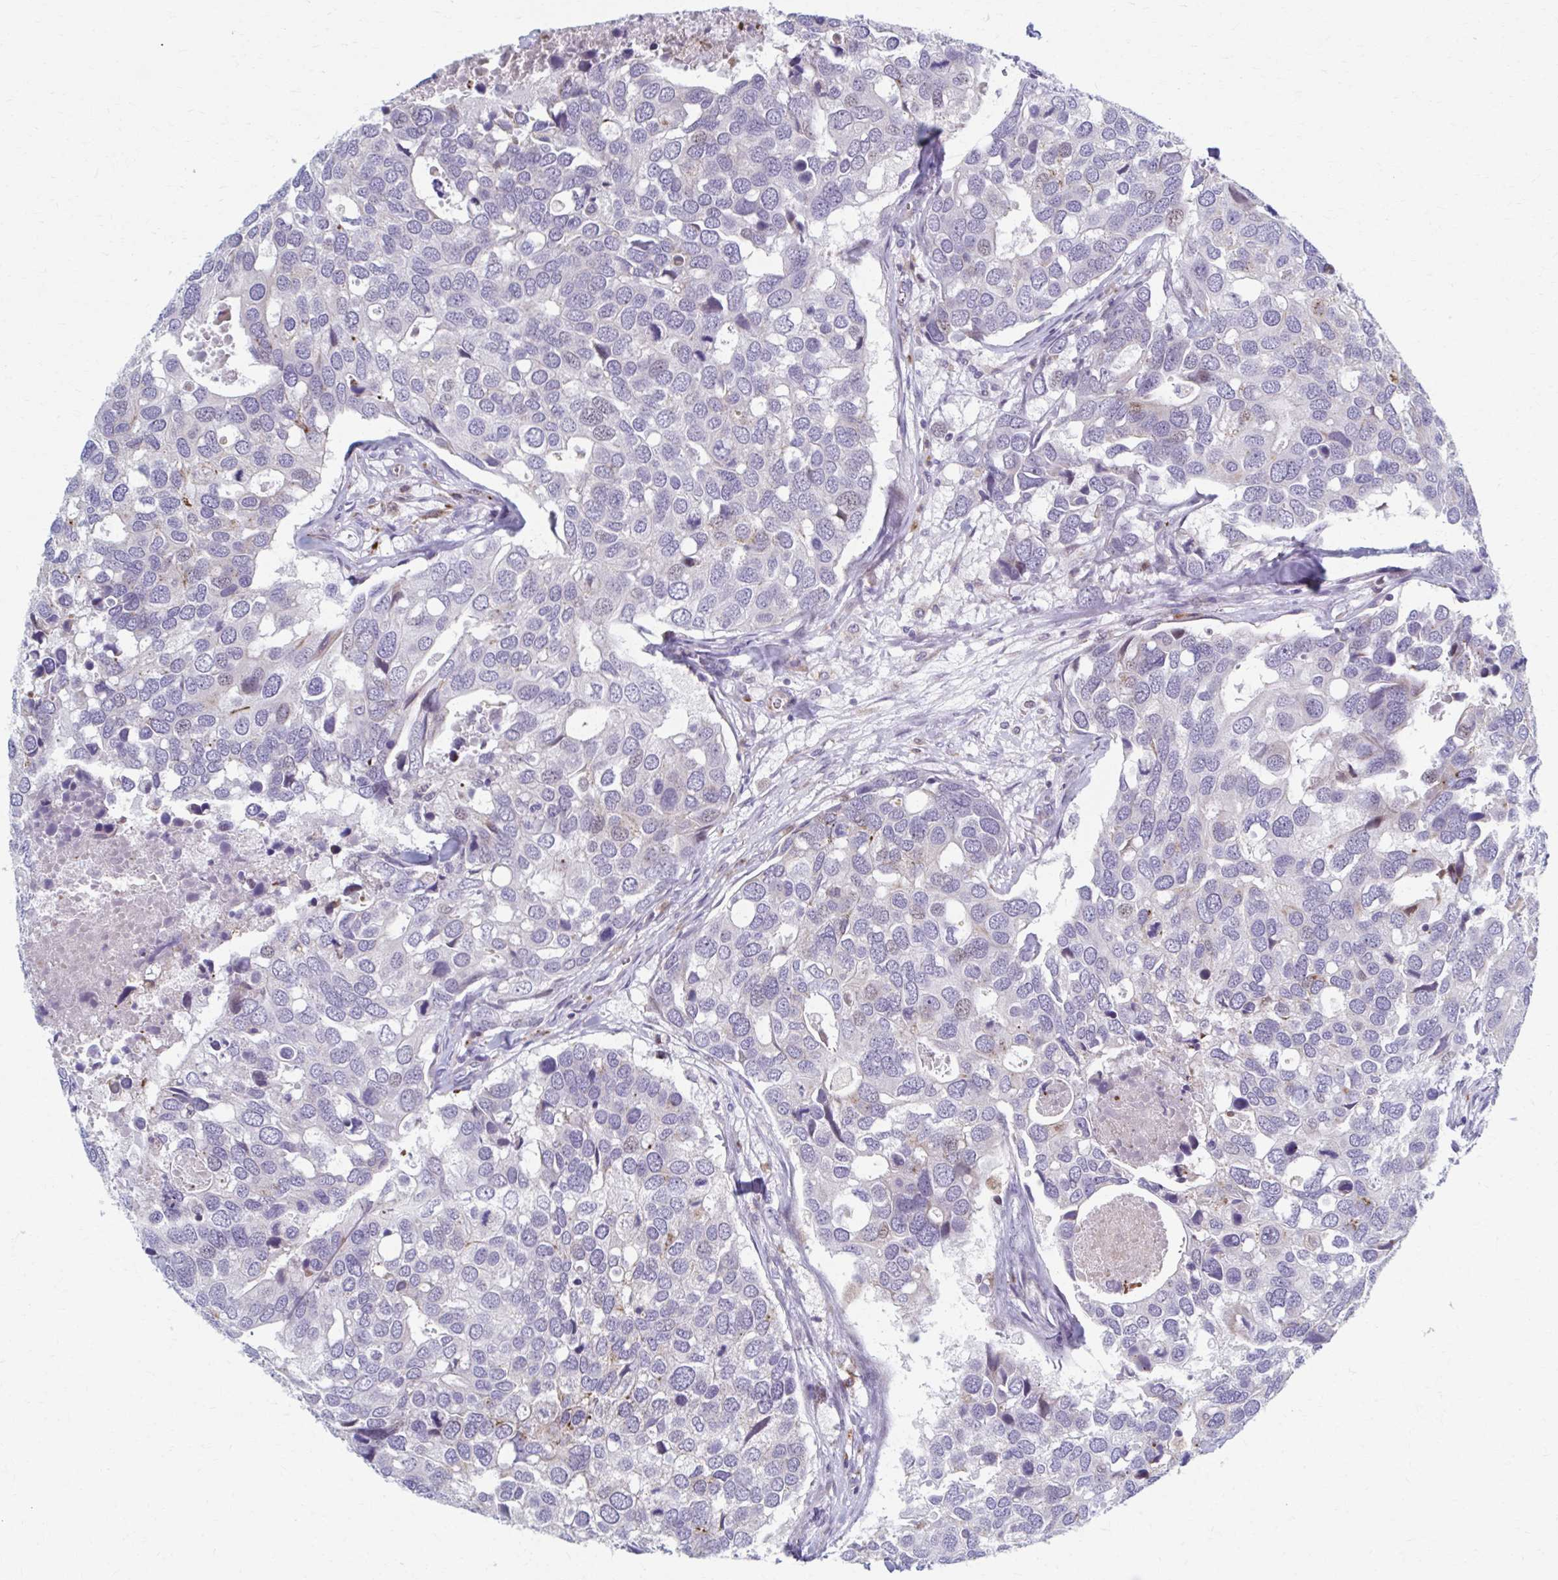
{"staining": {"intensity": "negative", "quantity": "none", "location": "none"}, "tissue": "breast cancer", "cell_type": "Tumor cells", "image_type": "cancer", "snomed": [{"axis": "morphology", "description": "Duct carcinoma"}, {"axis": "topography", "description": "Breast"}], "caption": "Photomicrograph shows no protein positivity in tumor cells of breast intraductal carcinoma tissue.", "gene": "ABHD16B", "patient": {"sex": "female", "age": 83}}